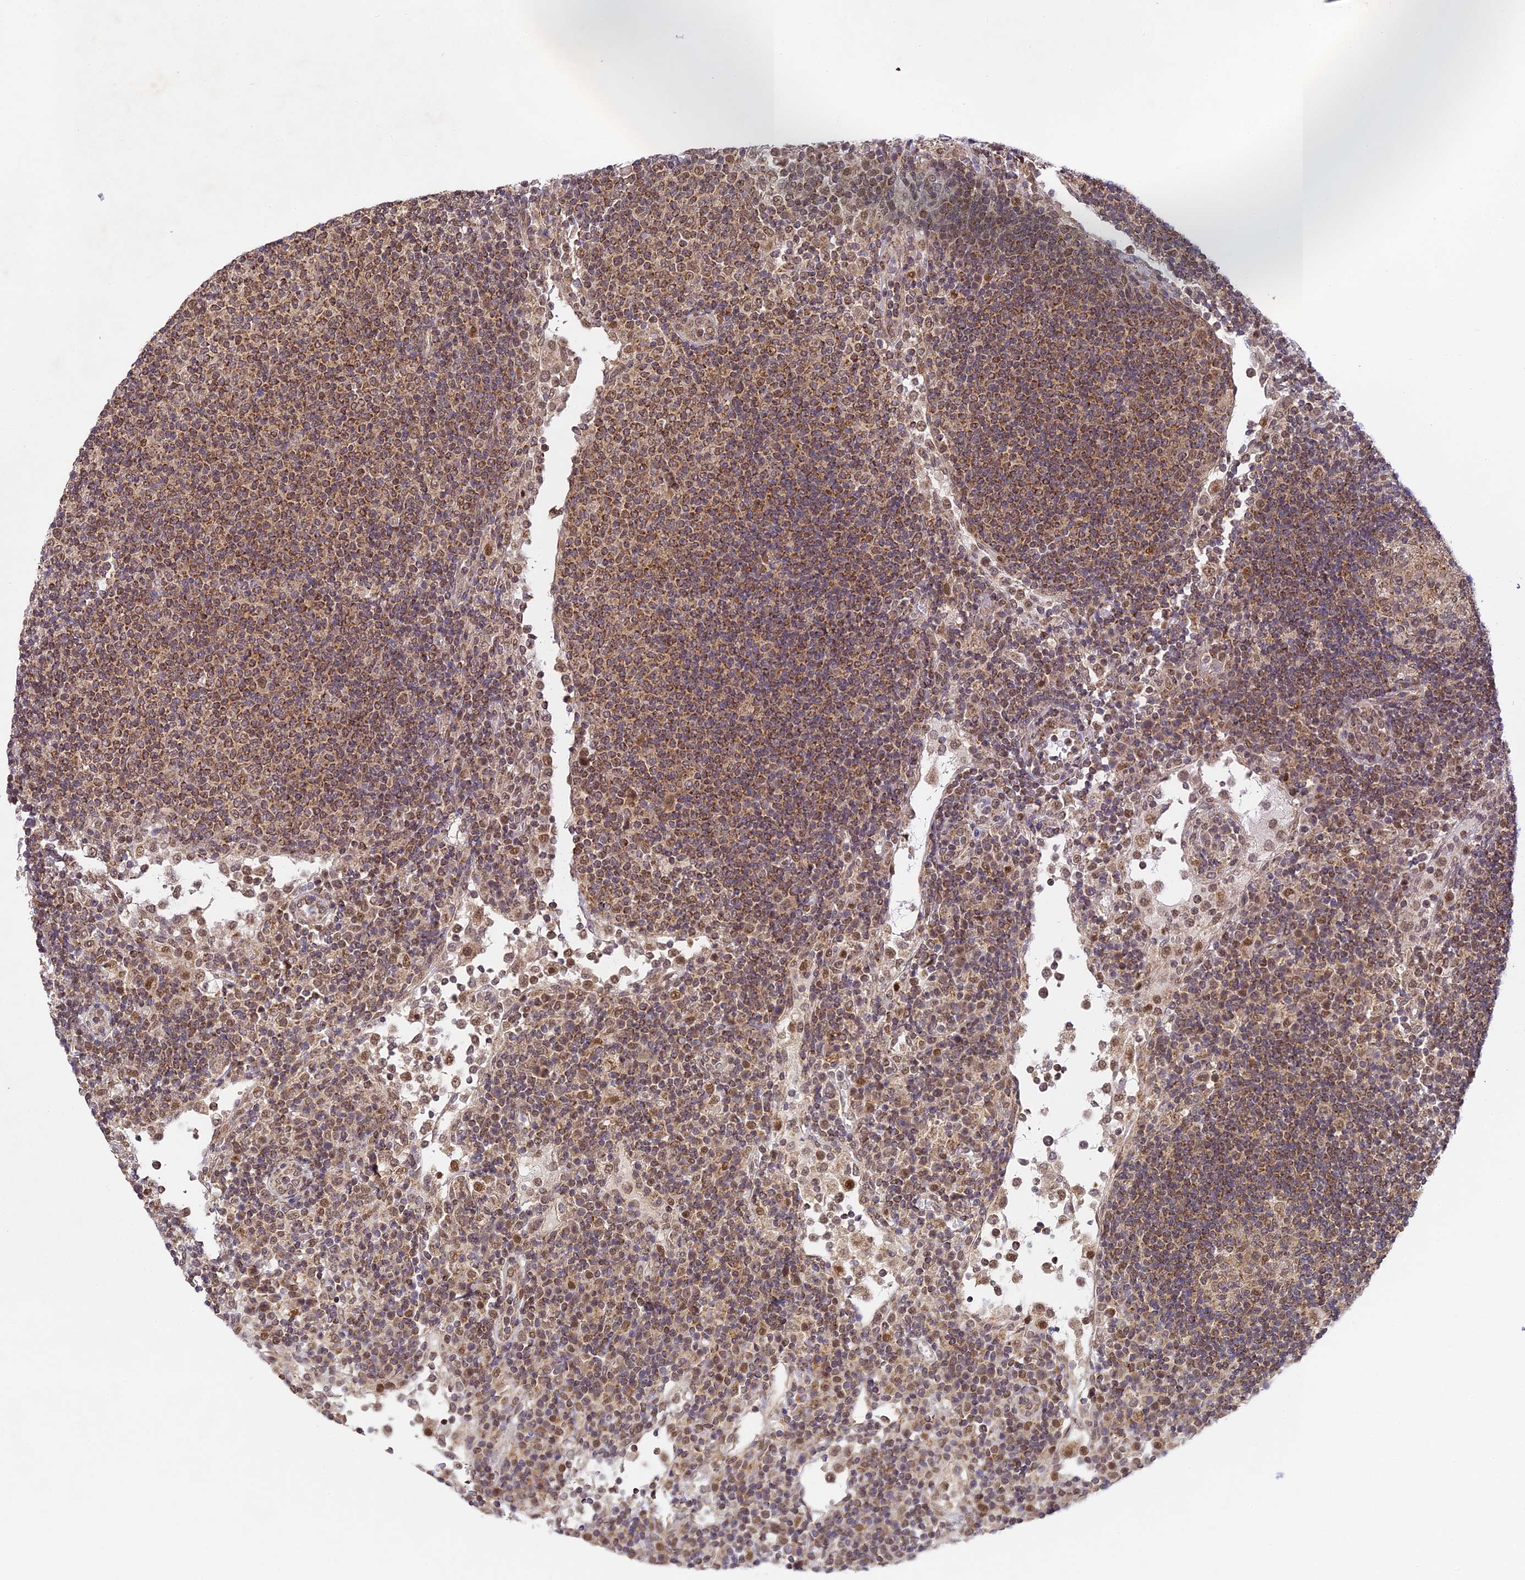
{"staining": {"intensity": "moderate", "quantity": "25%-75%", "location": "cytoplasmic/membranous,nuclear"}, "tissue": "lymph node", "cell_type": "Germinal center cells", "image_type": "normal", "snomed": [{"axis": "morphology", "description": "Normal tissue, NOS"}, {"axis": "topography", "description": "Lymph node"}], "caption": "Brown immunohistochemical staining in normal lymph node reveals moderate cytoplasmic/membranous,nuclear expression in approximately 25%-75% of germinal center cells.", "gene": "DNAAF10", "patient": {"sex": "female", "age": 53}}